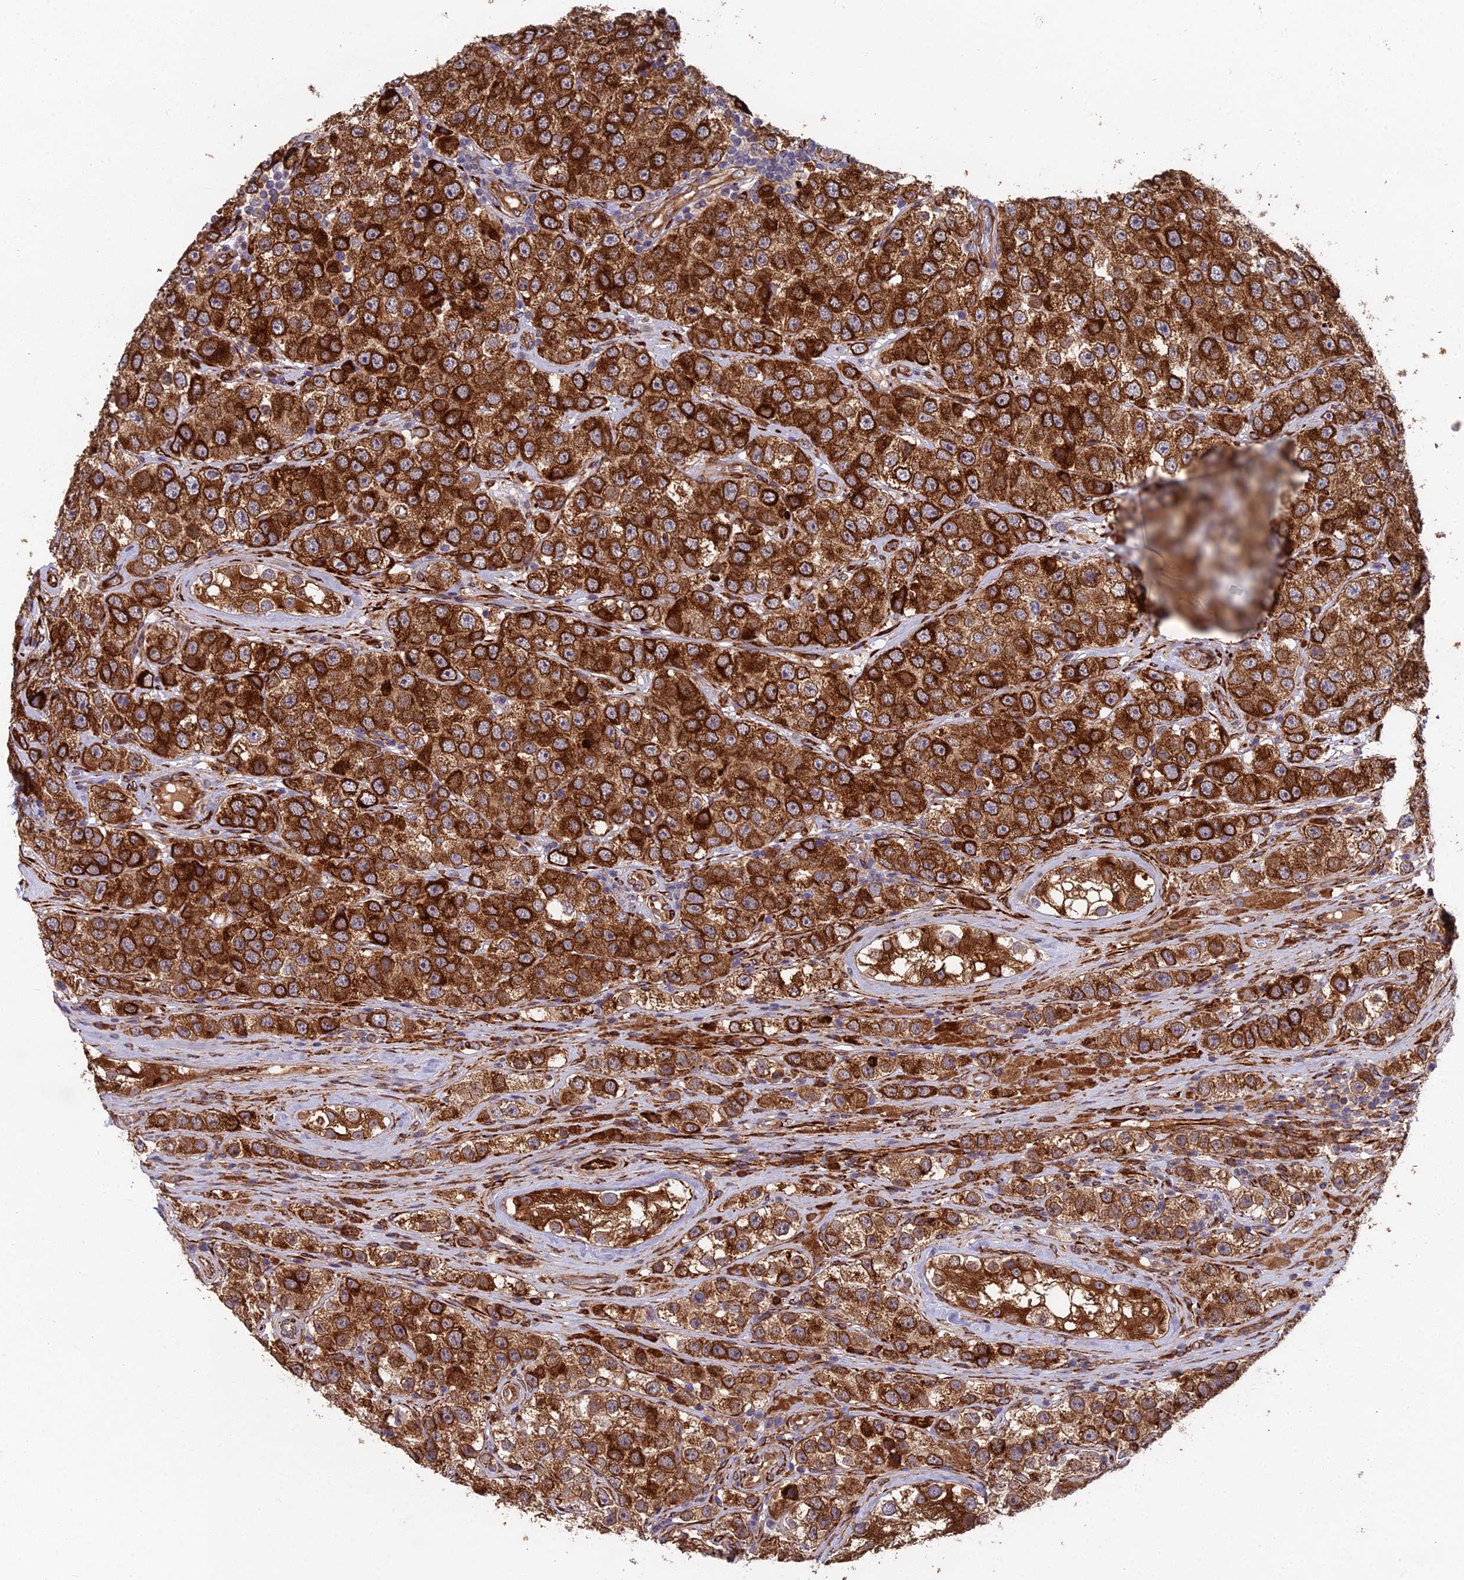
{"staining": {"intensity": "strong", "quantity": ">75%", "location": "cytoplasmic/membranous"}, "tissue": "testis cancer", "cell_type": "Tumor cells", "image_type": "cancer", "snomed": [{"axis": "morphology", "description": "Seminoma, NOS"}, {"axis": "topography", "description": "Testis"}], "caption": "Protein analysis of testis seminoma tissue exhibits strong cytoplasmic/membranous expression in approximately >75% of tumor cells.", "gene": "NDUFAF7", "patient": {"sex": "male", "age": 28}}